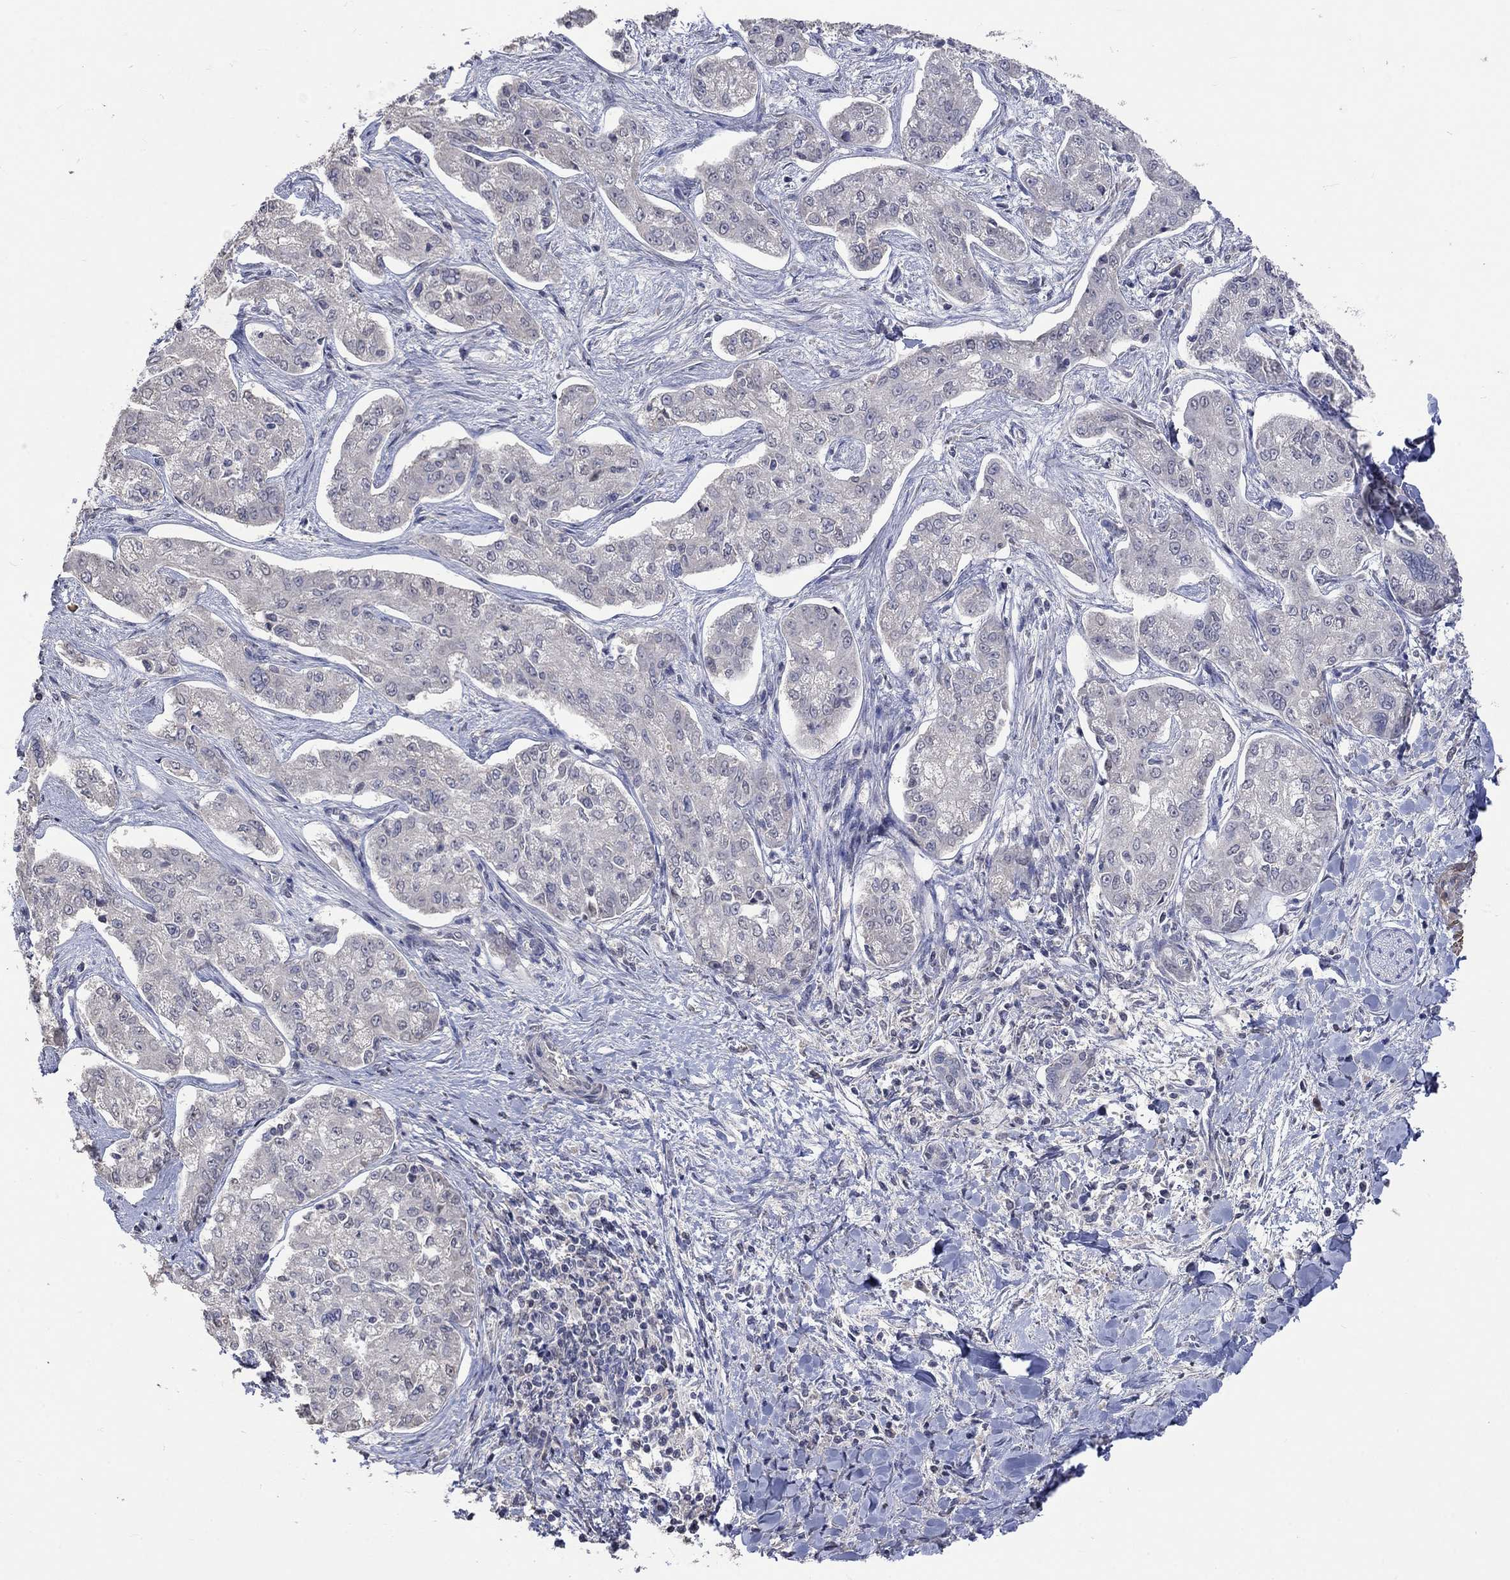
{"staining": {"intensity": "negative", "quantity": "none", "location": "none"}, "tissue": "liver cancer", "cell_type": "Tumor cells", "image_type": "cancer", "snomed": [{"axis": "morphology", "description": "Cholangiocarcinoma"}, {"axis": "topography", "description": "Liver"}], "caption": "Immunohistochemical staining of human cholangiocarcinoma (liver) demonstrates no significant staining in tumor cells.", "gene": "ZBTB18", "patient": {"sex": "female", "age": 47}}